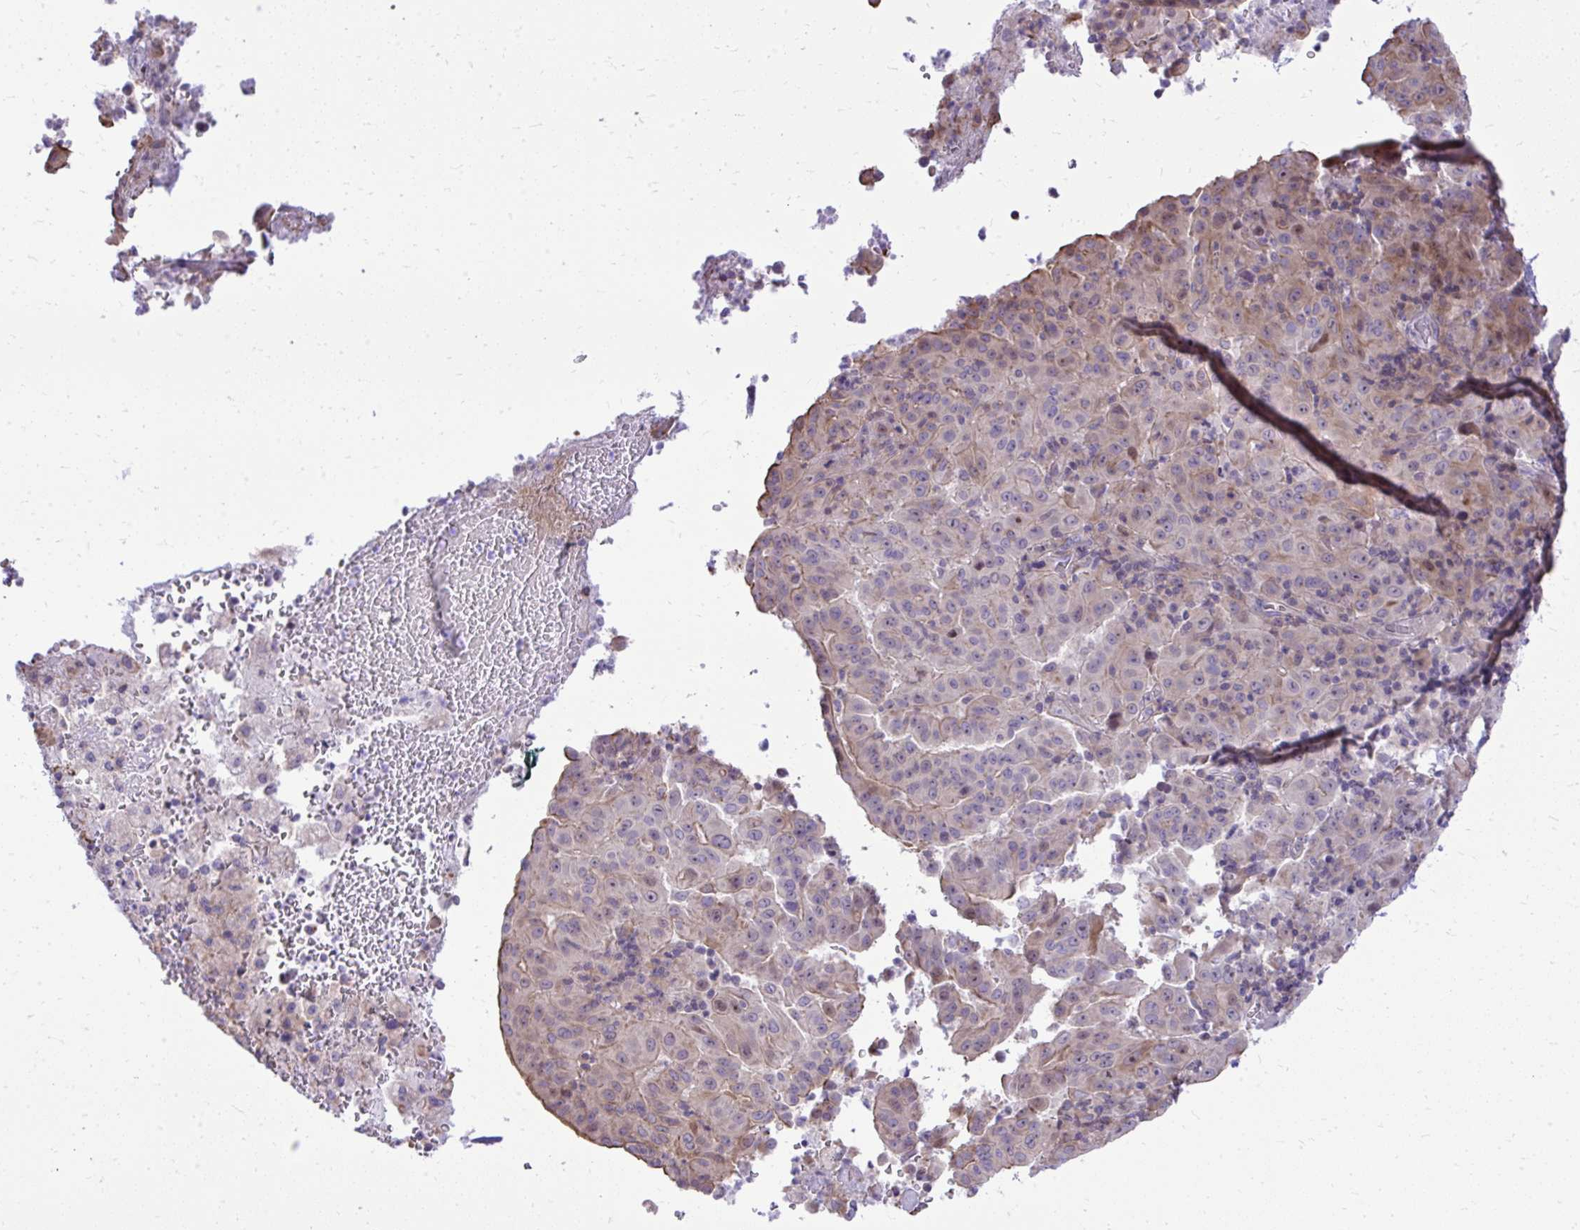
{"staining": {"intensity": "weak", "quantity": "<25%", "location": "cytoplasmic/membranous"}, "tissue": "pancreatic cancer", "cell_type": "Tumor cells", "image_type": "cancer", "snomed": [{"axis": "morphology", "description": "Adenocarcinoma, NOS"}, {"axis": "topography", "description": "Pancreas"}], "caption": "A histopathology image of pancreatic adenocarcinoma stained for a protein demonstrates no brown staining in tumor cells.", "gene": "GRK4", "patient": {"sex": "male", "age": 63}}